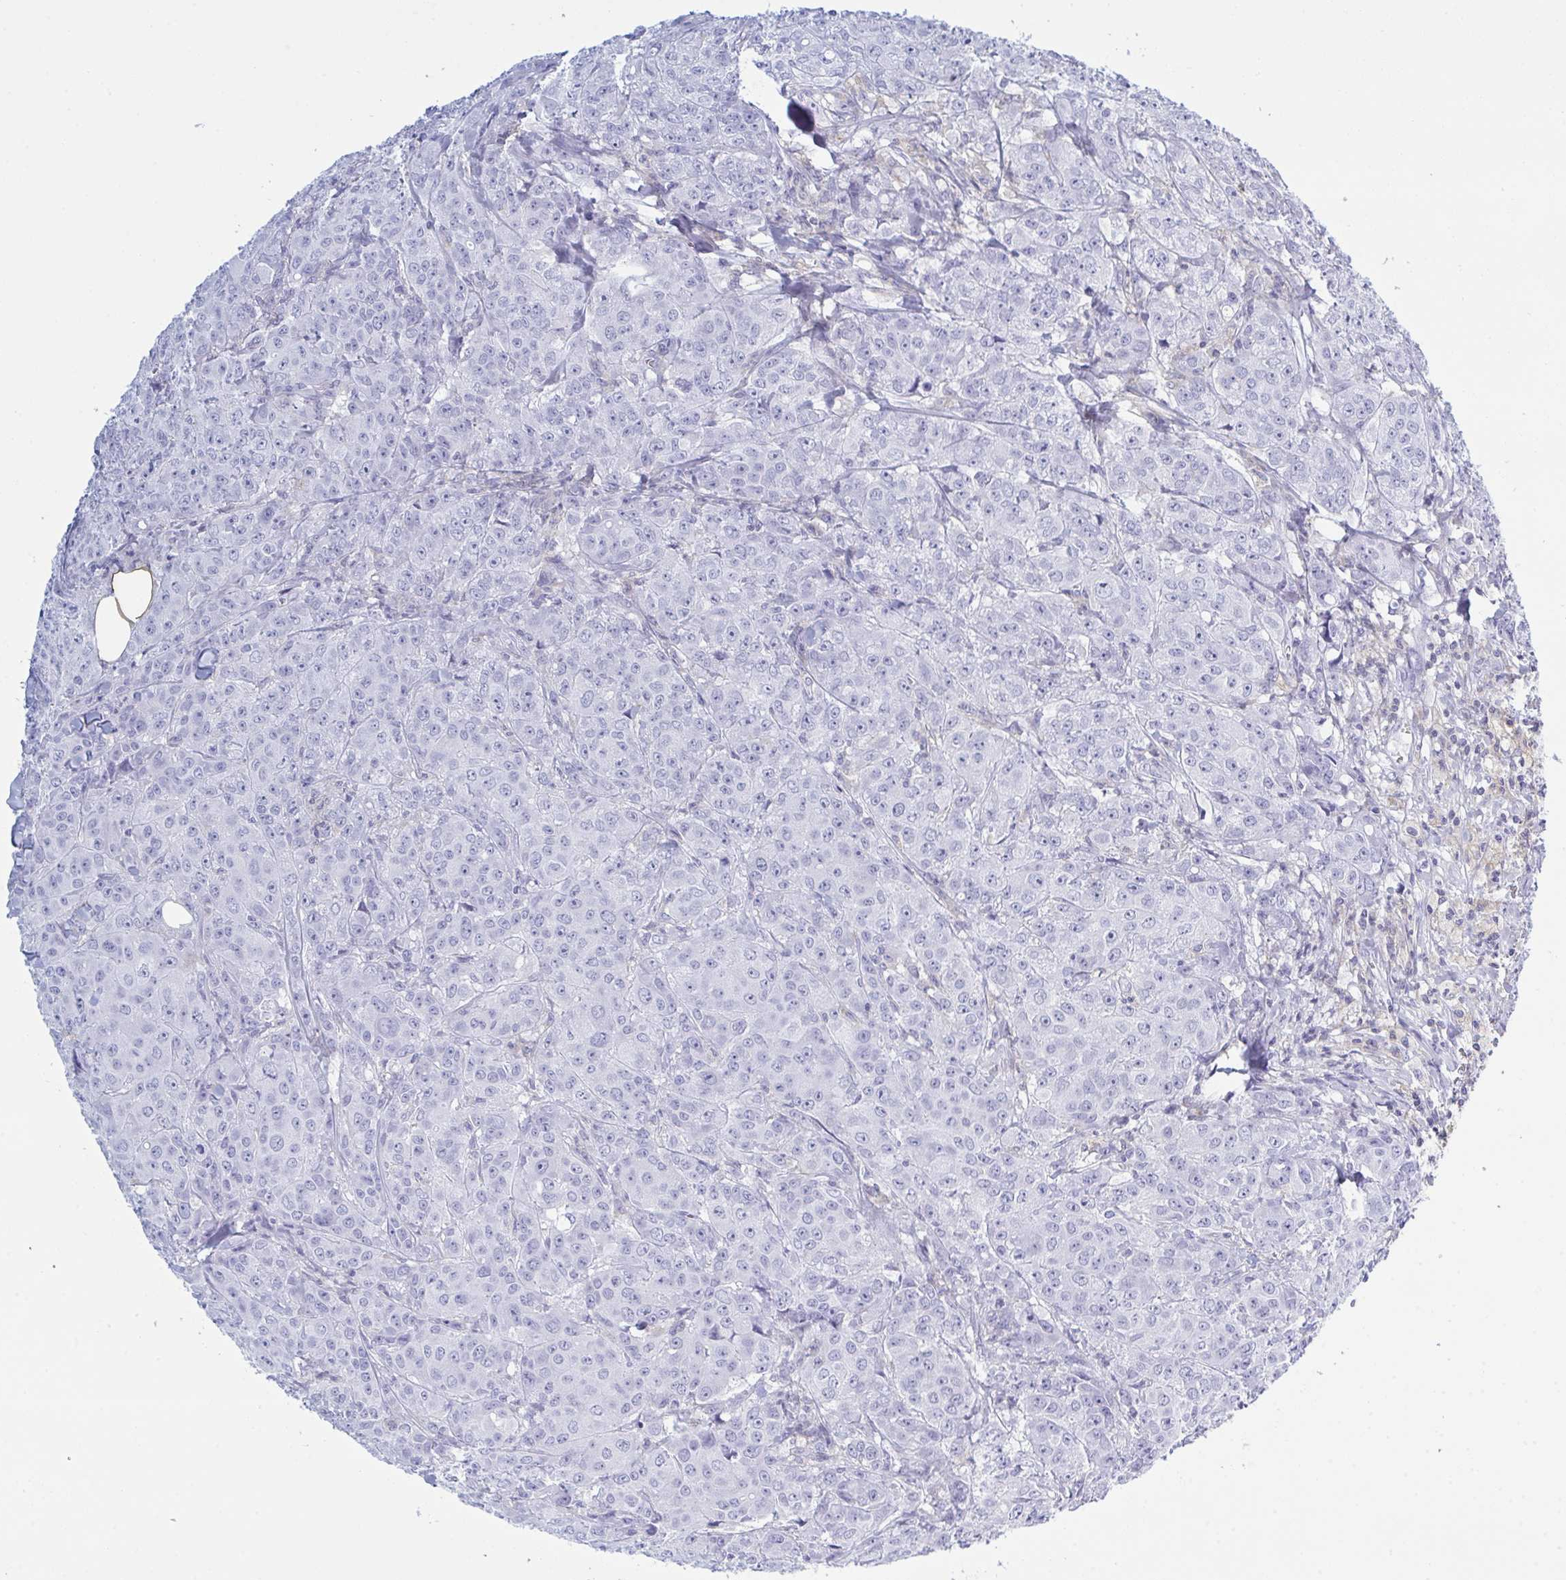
{"staining": {"intensity": "negative", "quantity": "none", "location": "none"}, "tissue": "breast cancer", "cell_type": "Tumor cells", "image_type": "cancer", "snomed": [{"axis": "morphology", "description": "Normal tissue, NOS"}, {"axis": "morphology", "description": "Duct carcinoma"}, {"axis": "topography", "description": "Breast"}], "caption": "IHC photomicrograph of neoplastic tissue: human breast cancer (infiltrating ductal carcinoma) stained with DAB displays no significant protein expression in tumor cells.", "gene": "MYO1F", "patient": {"sex": "female", "age": 43}}